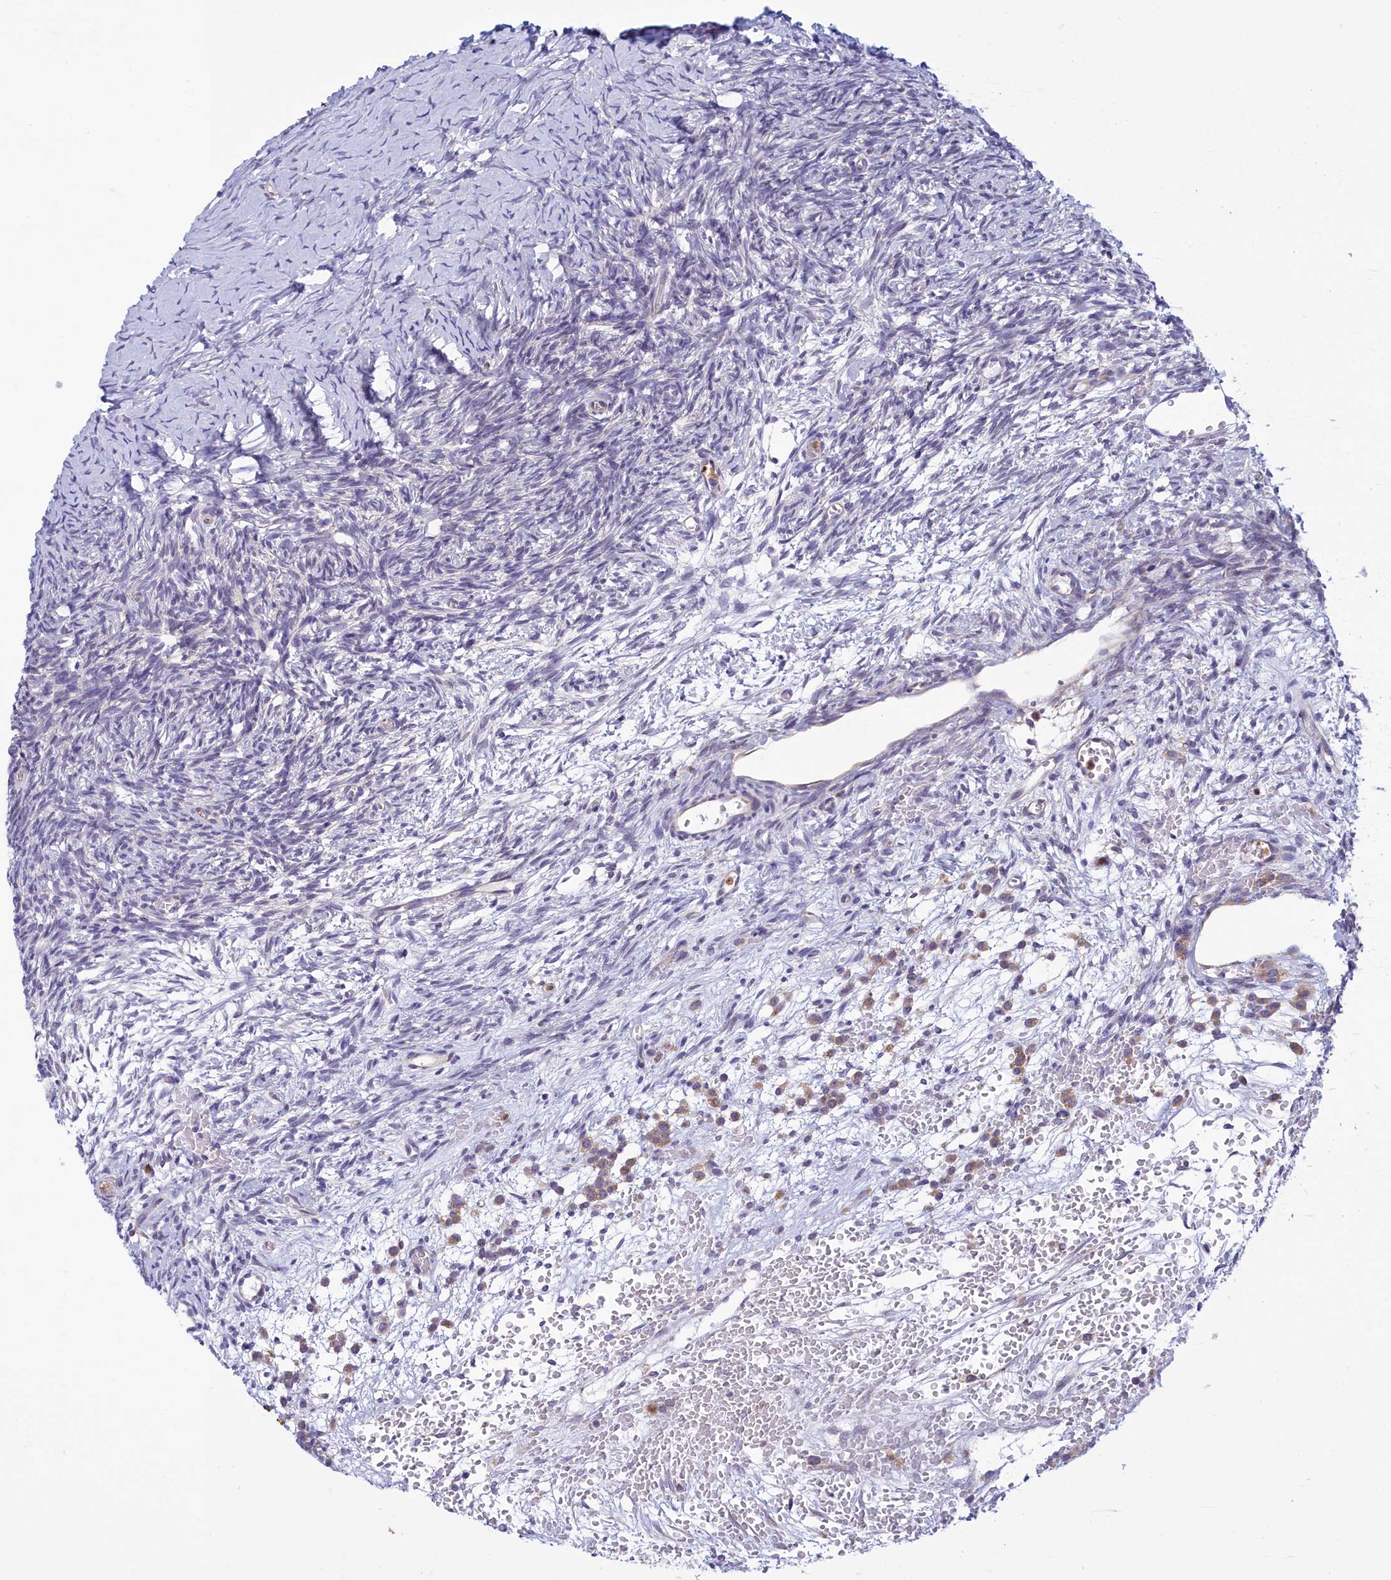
{"staining": {"intensity": "weak", "quantity": "25%-75%", "location": "cytoplasmic/membranous"}, "tissue": "ovary", "cell_type": "Follicle cells", "image_type": "normal", "snomed": [{"axis": "morphology", "description": "Normal tissue, NOS"}, {"axis": "topography", "description": "Ovary"}], "caption": "Protein staining of unremarkable ovary exhibits weak cytoplasmic/membranous positivity in about 25%-75% of follicle cells. (Brightfield microscopy of DAB IHC at high magnification).", "gene": "HM13", "patient": {"sex": "female", "age": 39}}